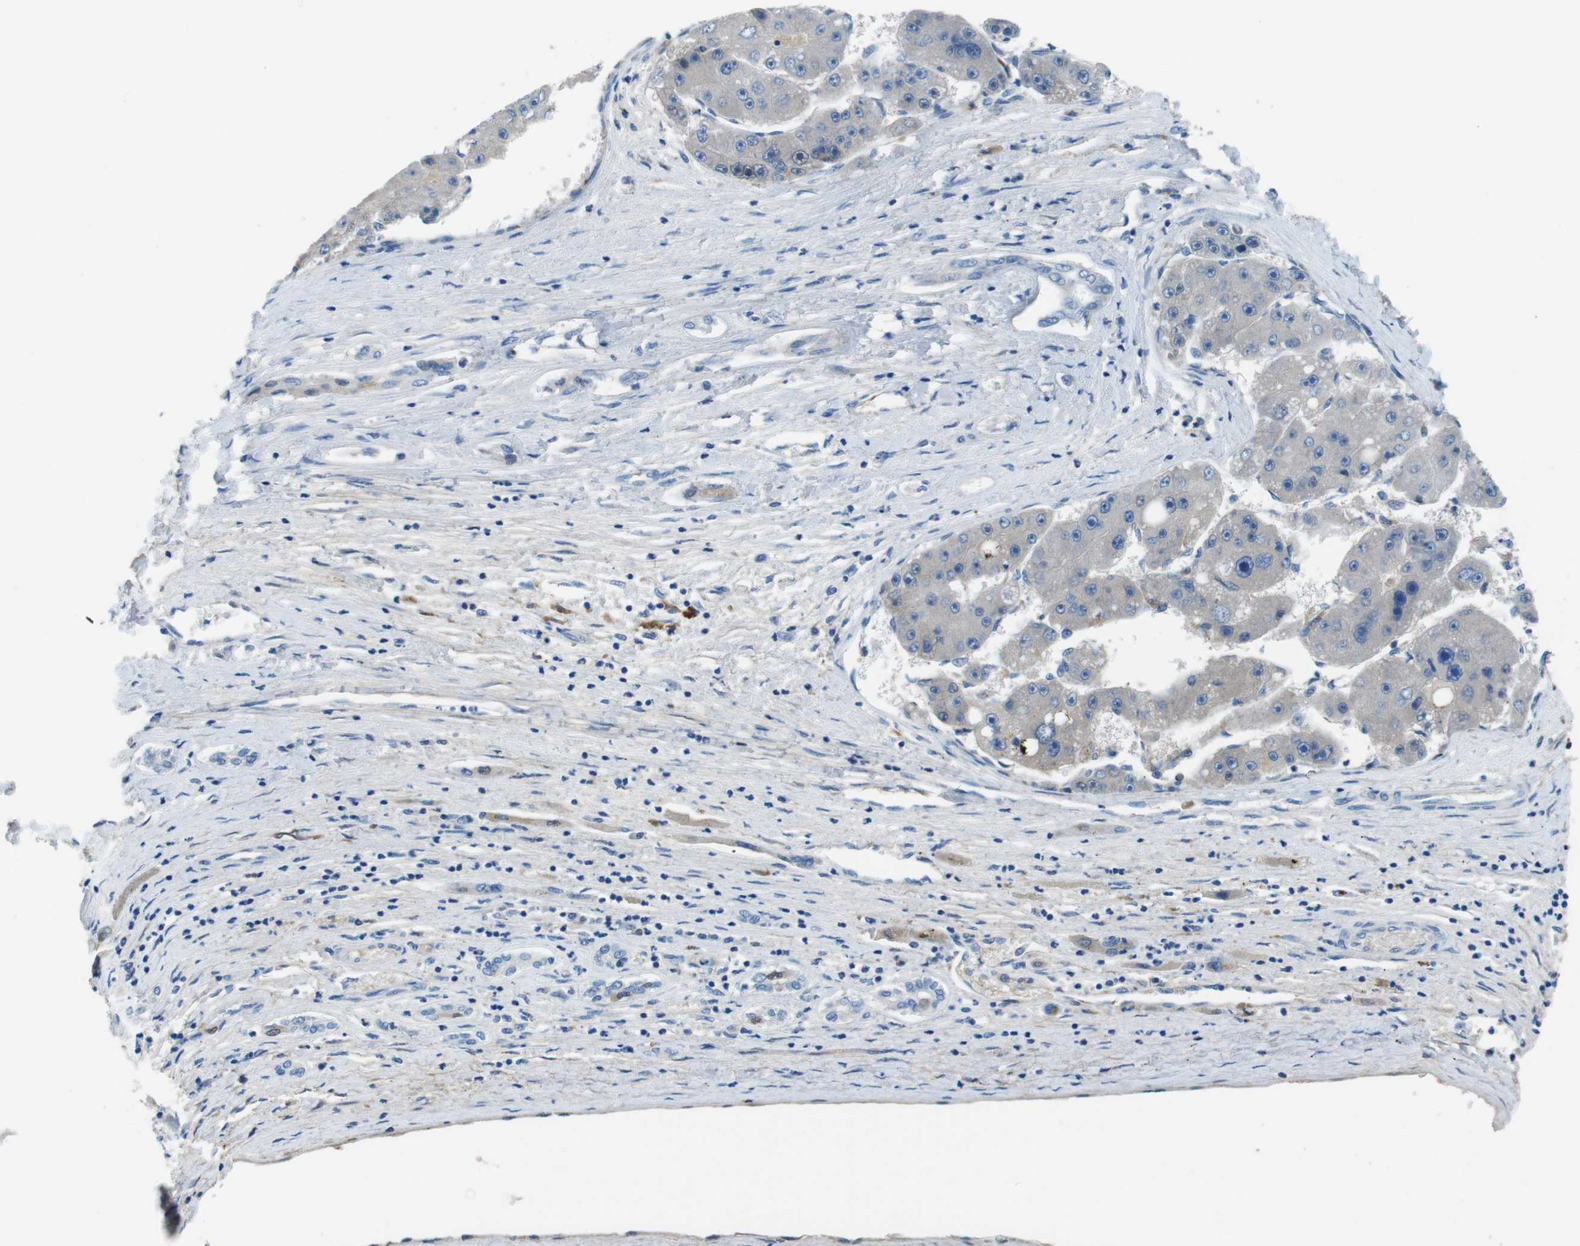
{"staining": {"intensity": "negative", "quantity": "none", "location": "none"}, "tissue": "liver cancer", "cell_type": "Tumor cells", "image_type": "cancer", "snomed": [{"axis": "morphology", "description": "Carcinoma, Hepatocellular, NOS"}, {"axis": "topography", "description": "Liver"}], "caption": "High power microscopy micrograph of an immunohistochemistry (IHC) micrograph of liver cancer (hepatocellular carcinoma), revealing no significant staining in tumor cells.", "gene": "TMPRSS15", "patient": {"sex": "female", "age": 61}}